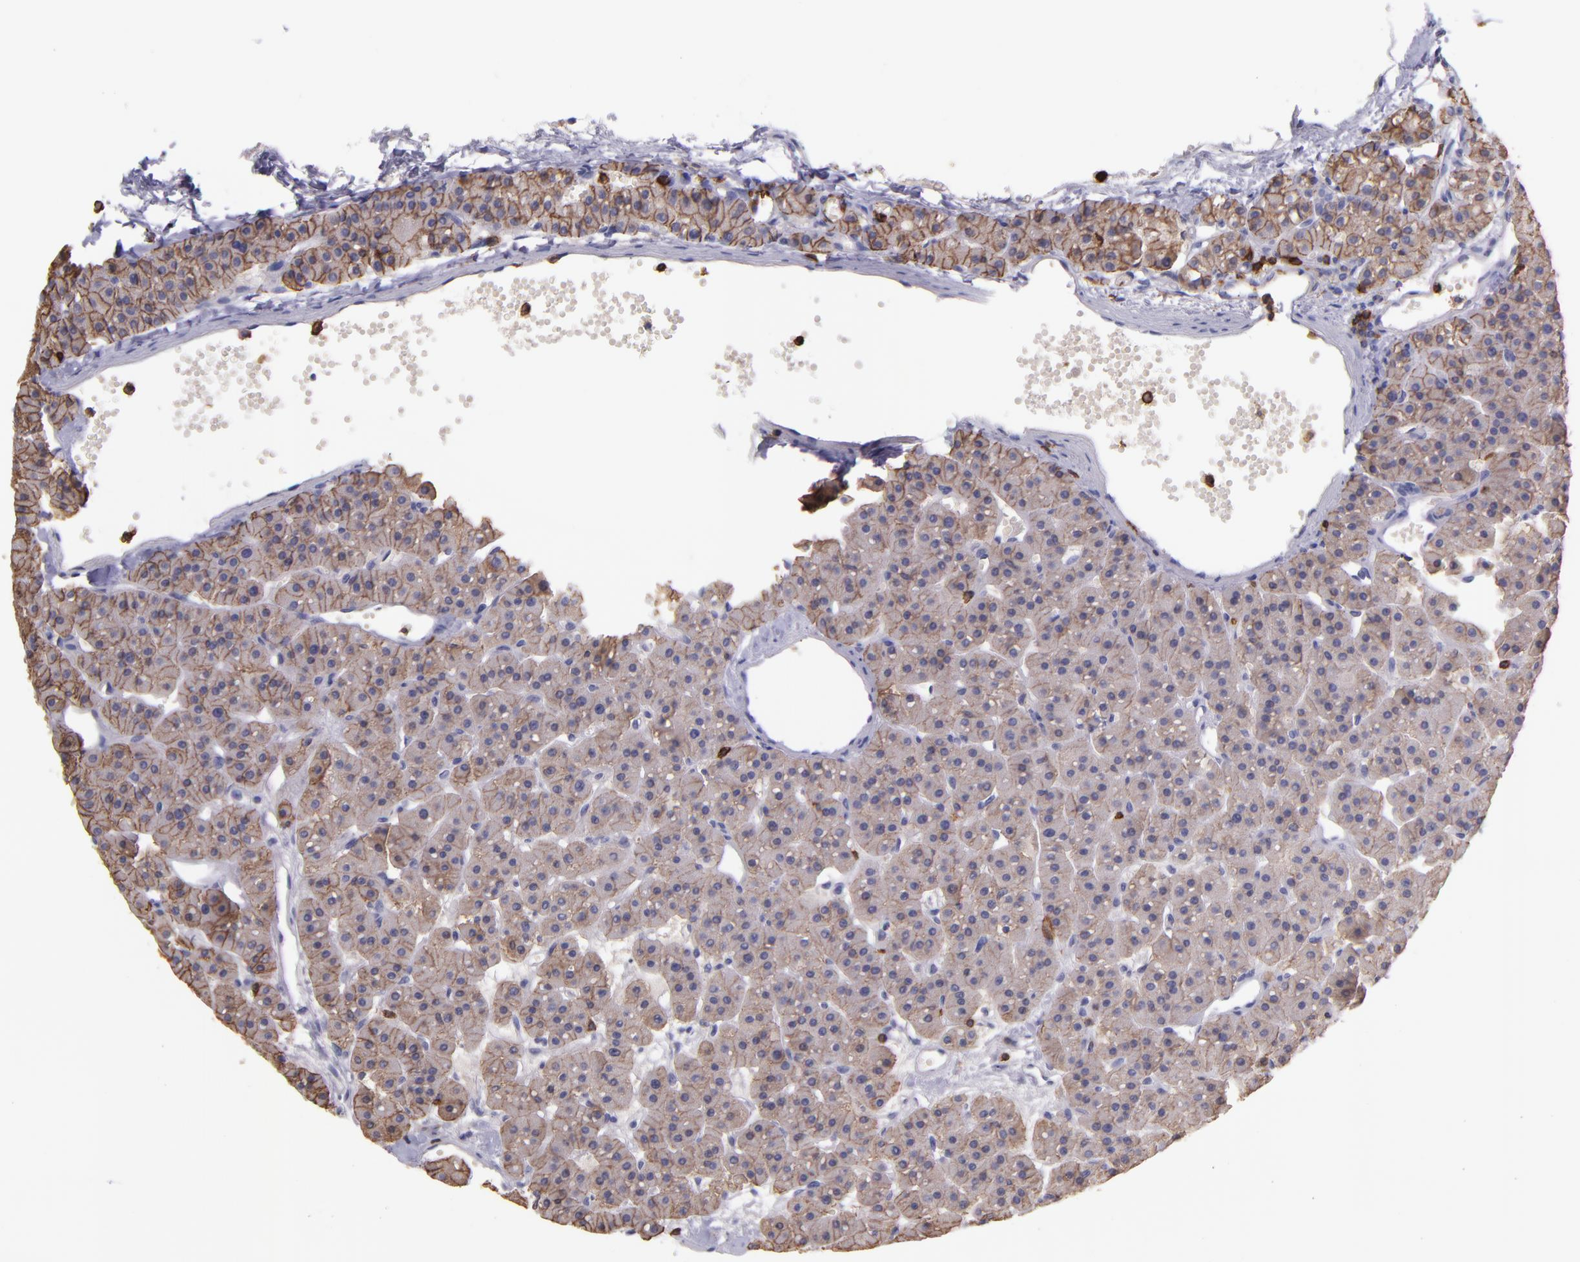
{"staining": {"intensity": "weak", "quantity": "25%-75%", "location": "cytoplasmic/membranous"}, "tissue": "parathyroid gland", "cell_type": "Glandular cells", "image_type": "normal", "snomed": [{"axis": "morphology", "description": "Normal tissue, NOS"}, {"axis": "topography", "description": "Parathyroid gland"}], "caption": "This is a histology image of IHC staining of unremarkable parathyroid gland, which shows weak expression in the cytoplasmic/membranous of glandular cells.", "gene": "SPN", "patient": {"sex": "female", "age": 76}}